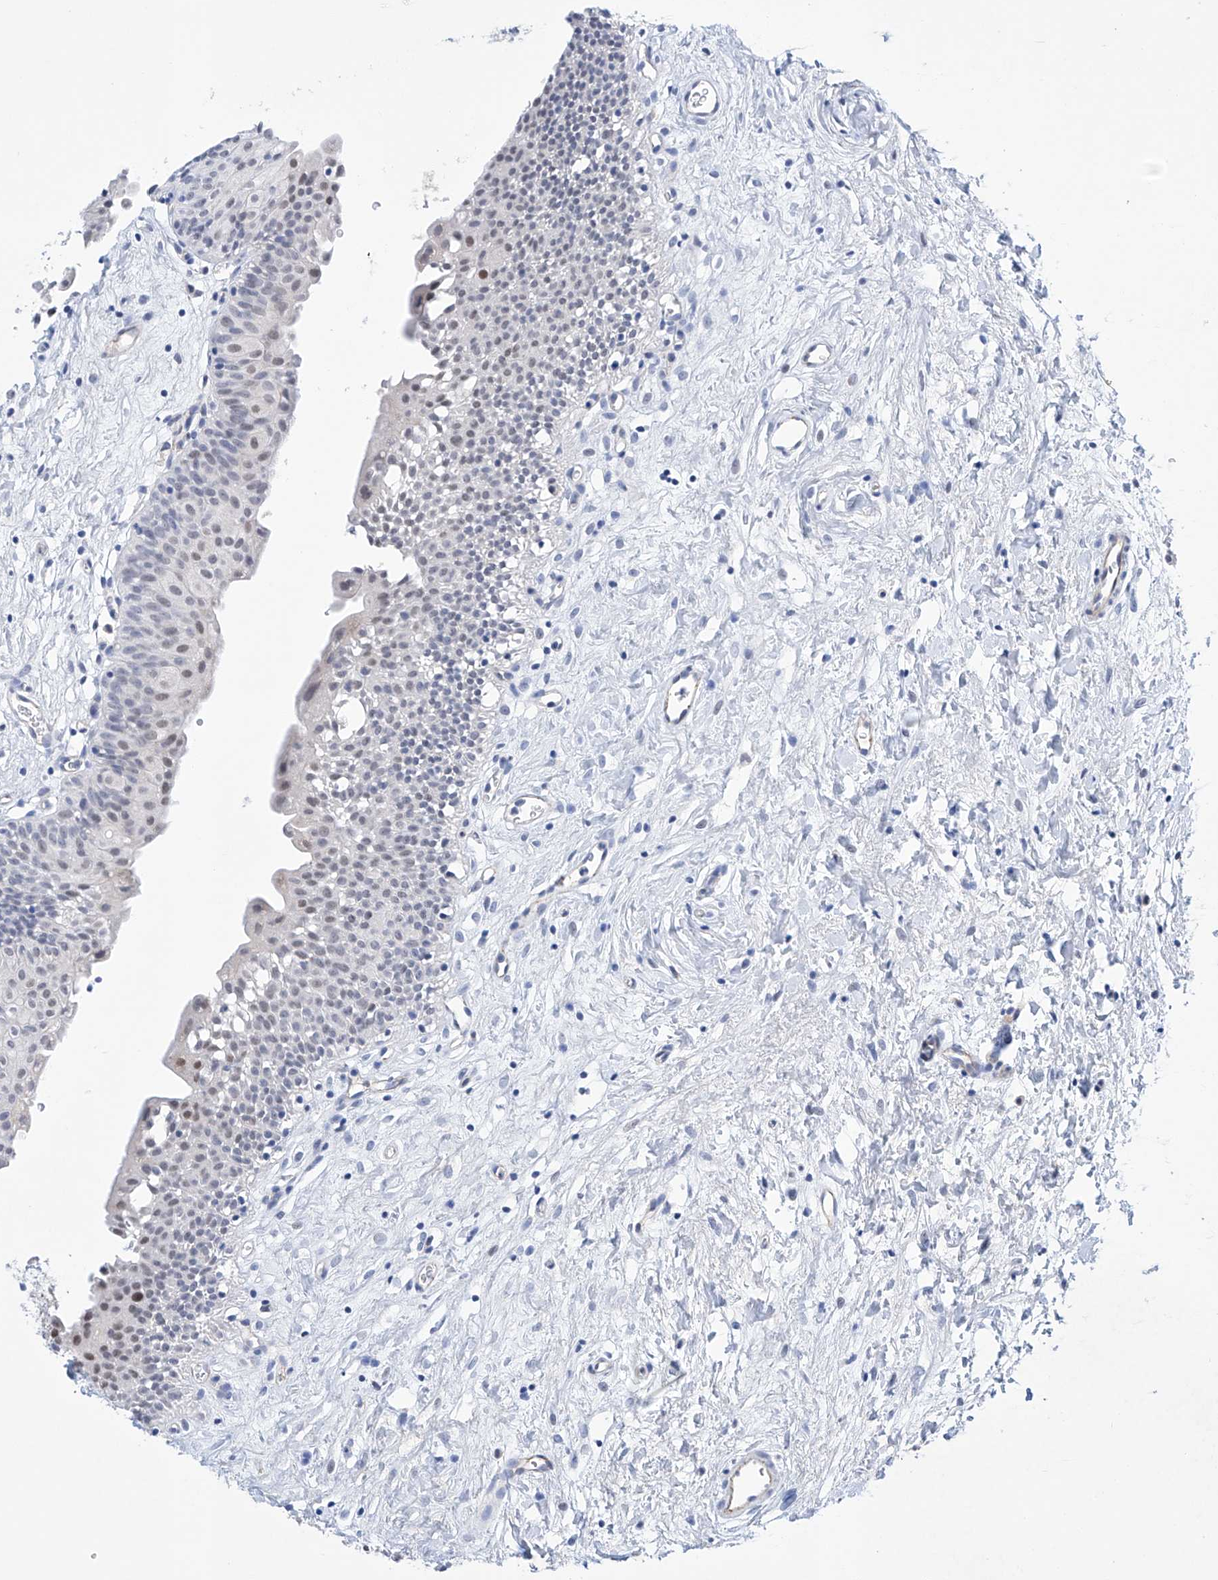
{"staining": {"intensity": "negative", "quantity": "none", "location": "none"}, "tissue": "urinary bladder", "cell_type": "Urothelial cells", "image_type": "normal", "snomed": [{"axis": "morphology", "description": "Normal tissue, NOS"}, {"axis": "topography", "description": "Urinary bladder"}], "caption": "DAB (3,3'-diaminobenzidine) immunohistochemical staining of unremarkable human urinary bladder exhibits no significant positivity in urothelial cells.", "gene": "ETV7", "patient": {"sex": "male", "age": 51}}